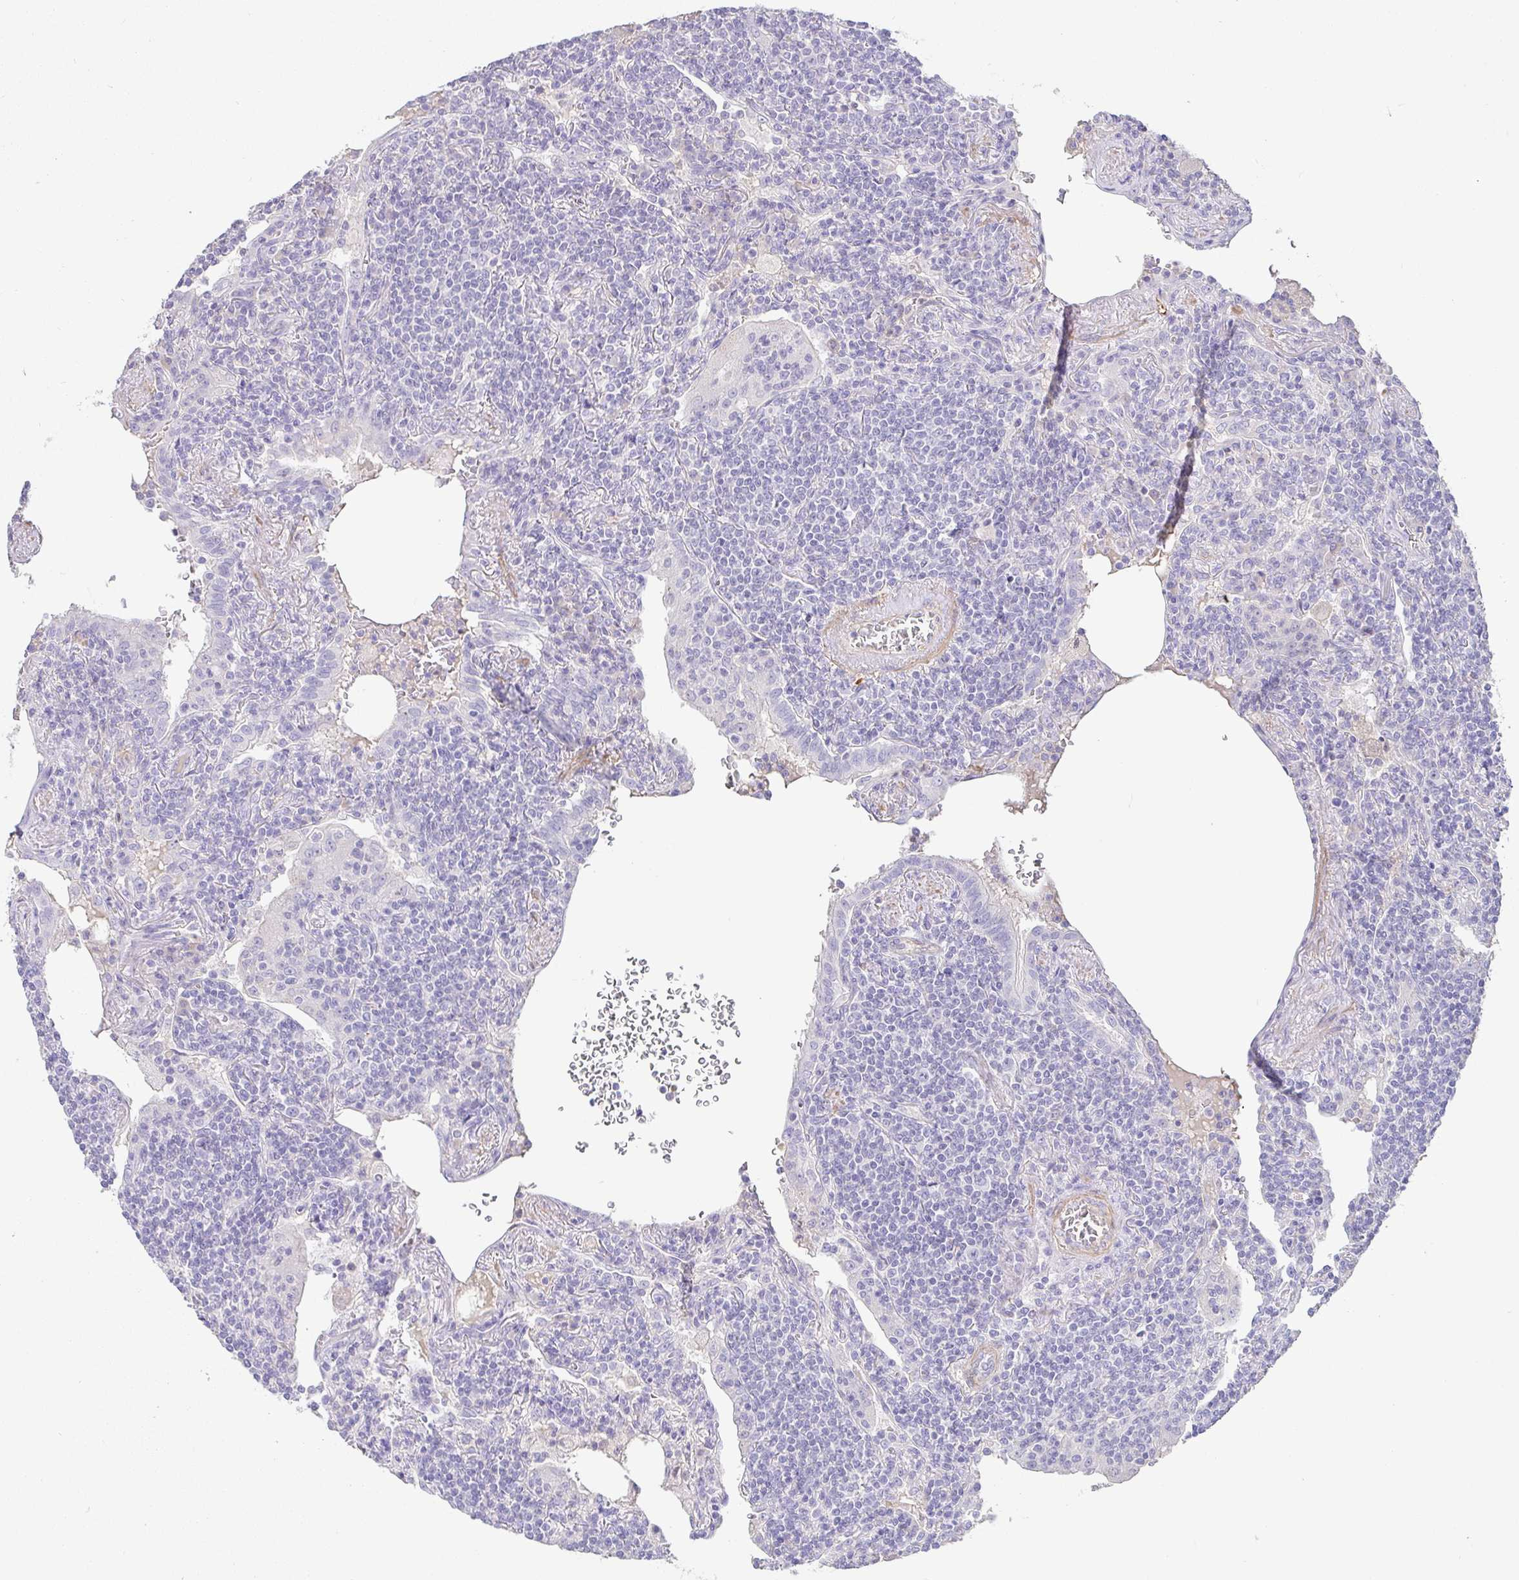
{"staining": {"intensity": "negative", "quantity": "none", "location": "none"}, "tissue": "lymphoma", "cell_type": "Tumor cells", "image_type": "cancer", "snomed": [{"axis": "morphology", "description": "Malignant lymphoma, non-Hodgkin's type, Low grade"}, {"axis": "topography", "description": "Lung"}], "caption": "Immunohistochemistry micrograph of malignant lymphoma, non-Hodgkin's type (low-grade) stained for a protein (brown), which reveals no staining in tumor cells.", "gene": "PYGM", "patient": {"sex": "female", "age": 71}}